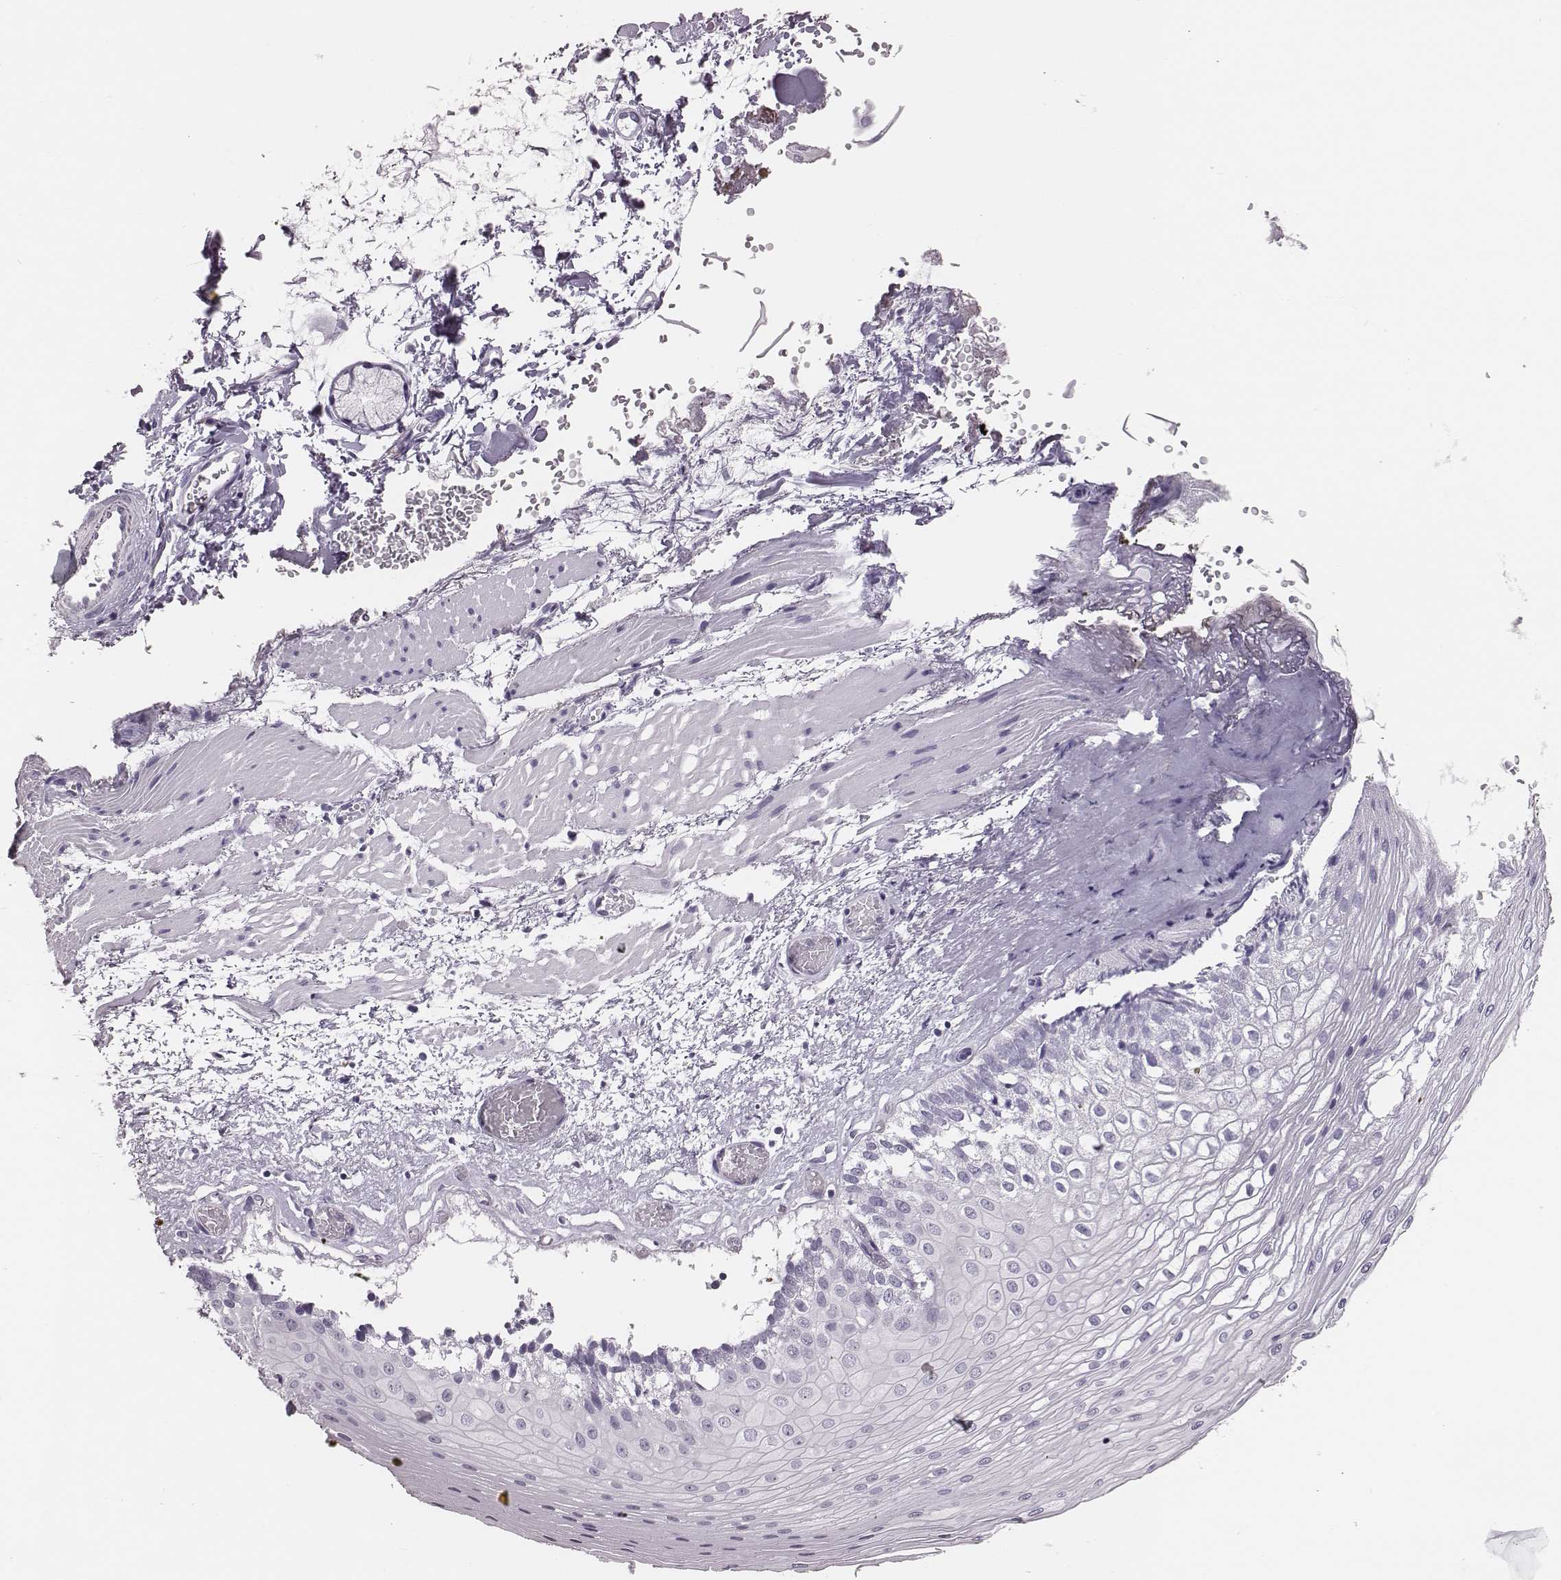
{"staining": {"intensity": "negative", "quantity": "none", "location": "none"}, "tissue": "esophagus", "cell_type": "Squamous epithelial cells", "image_type": "normal", "snomed": [{"axis": "morphology", "description": "Normal tissue, NOS"}, {"axis": "topography", "description": "Esophagus"}], "caption": "High magnification brightfield microscopy of benign esophagus stained with DAB (brown) and counterstained with hematoxylin (blue): squamous epithelial cells show no significant expression.", "gene": "H1", "patient": {"sex": "female", "age": 62}}